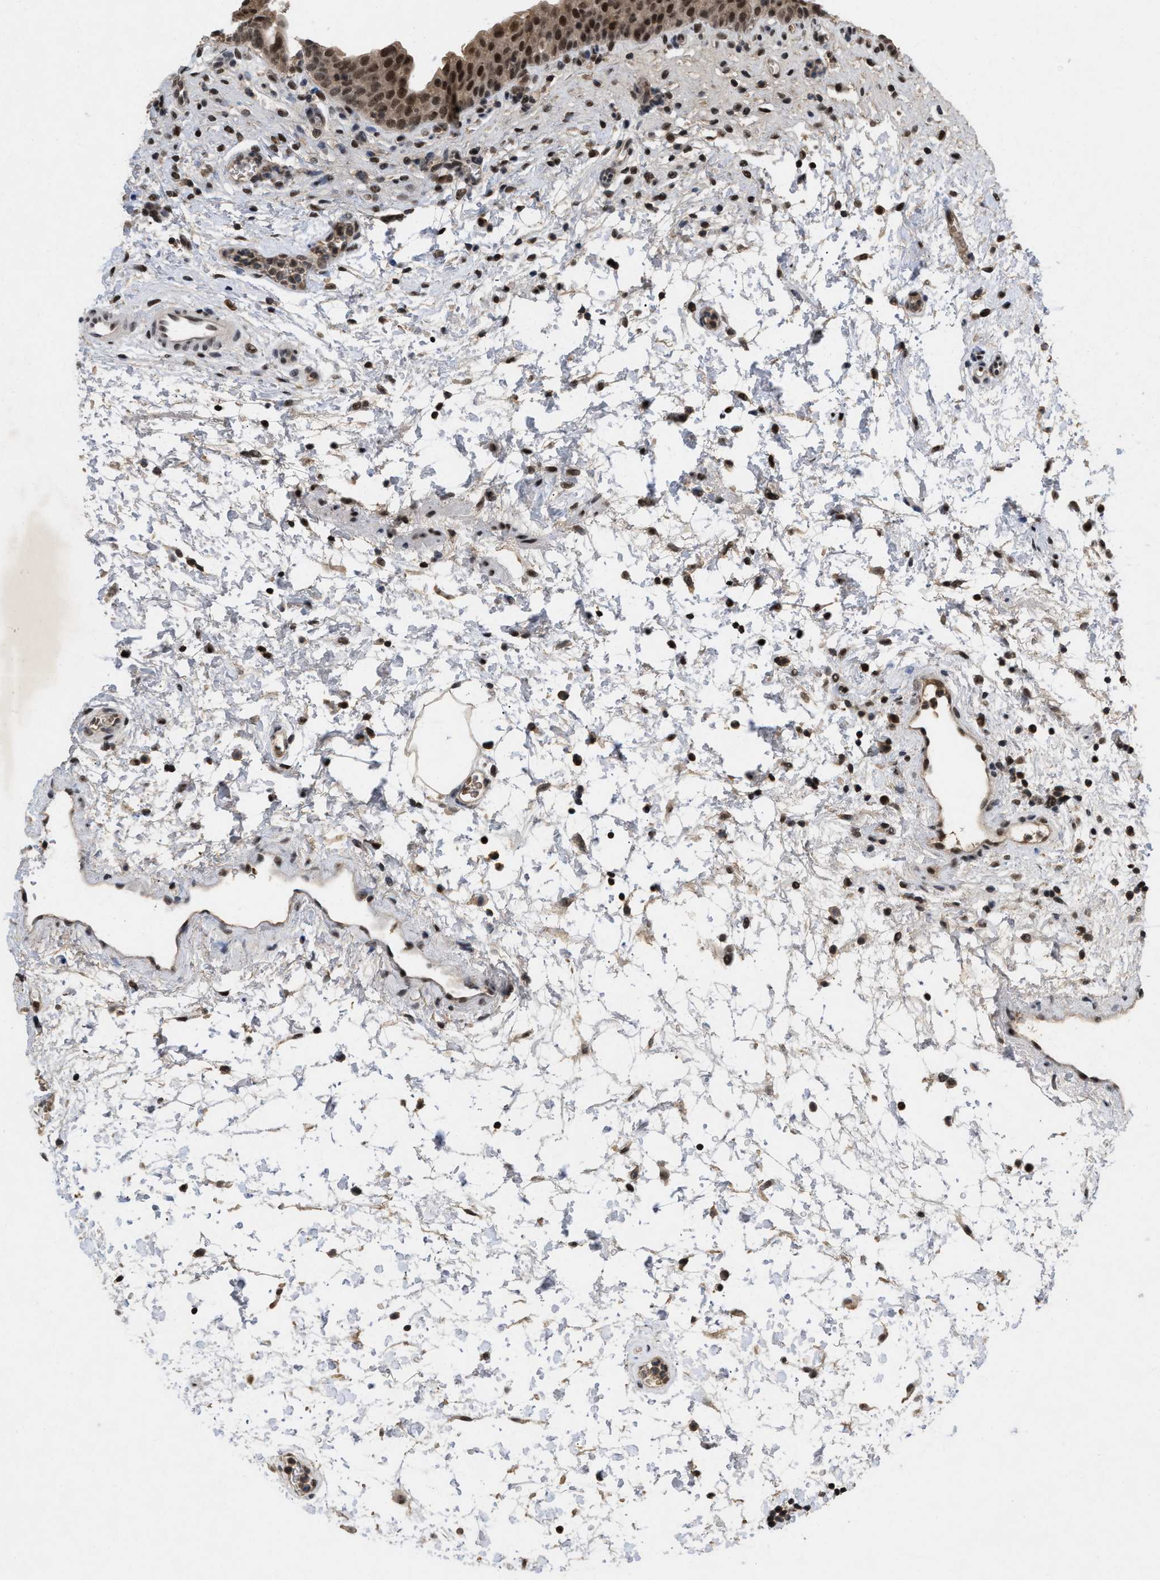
{"staining": {"intensity": "moderate", "quantity": ">75%", "location": "cytoplasmic/membranous,nuclear"}, "tissue": "urinary bladder", "cell_type": "Urothelial cells", "image_type": "normal", "snomed": [{"axis": "morphology", "description": "Normal tissue, NOS"}, {"axis": "topography", "description": "Urinary bladder"}], "caption": "Moderate cytoplasmic/membranous,nuclear protein expression is appreciated in approximately >75% of urothelial cells in urinary bladder.", "gene": "ZNF346", "patient": {"sex": "male", "age": 37}}